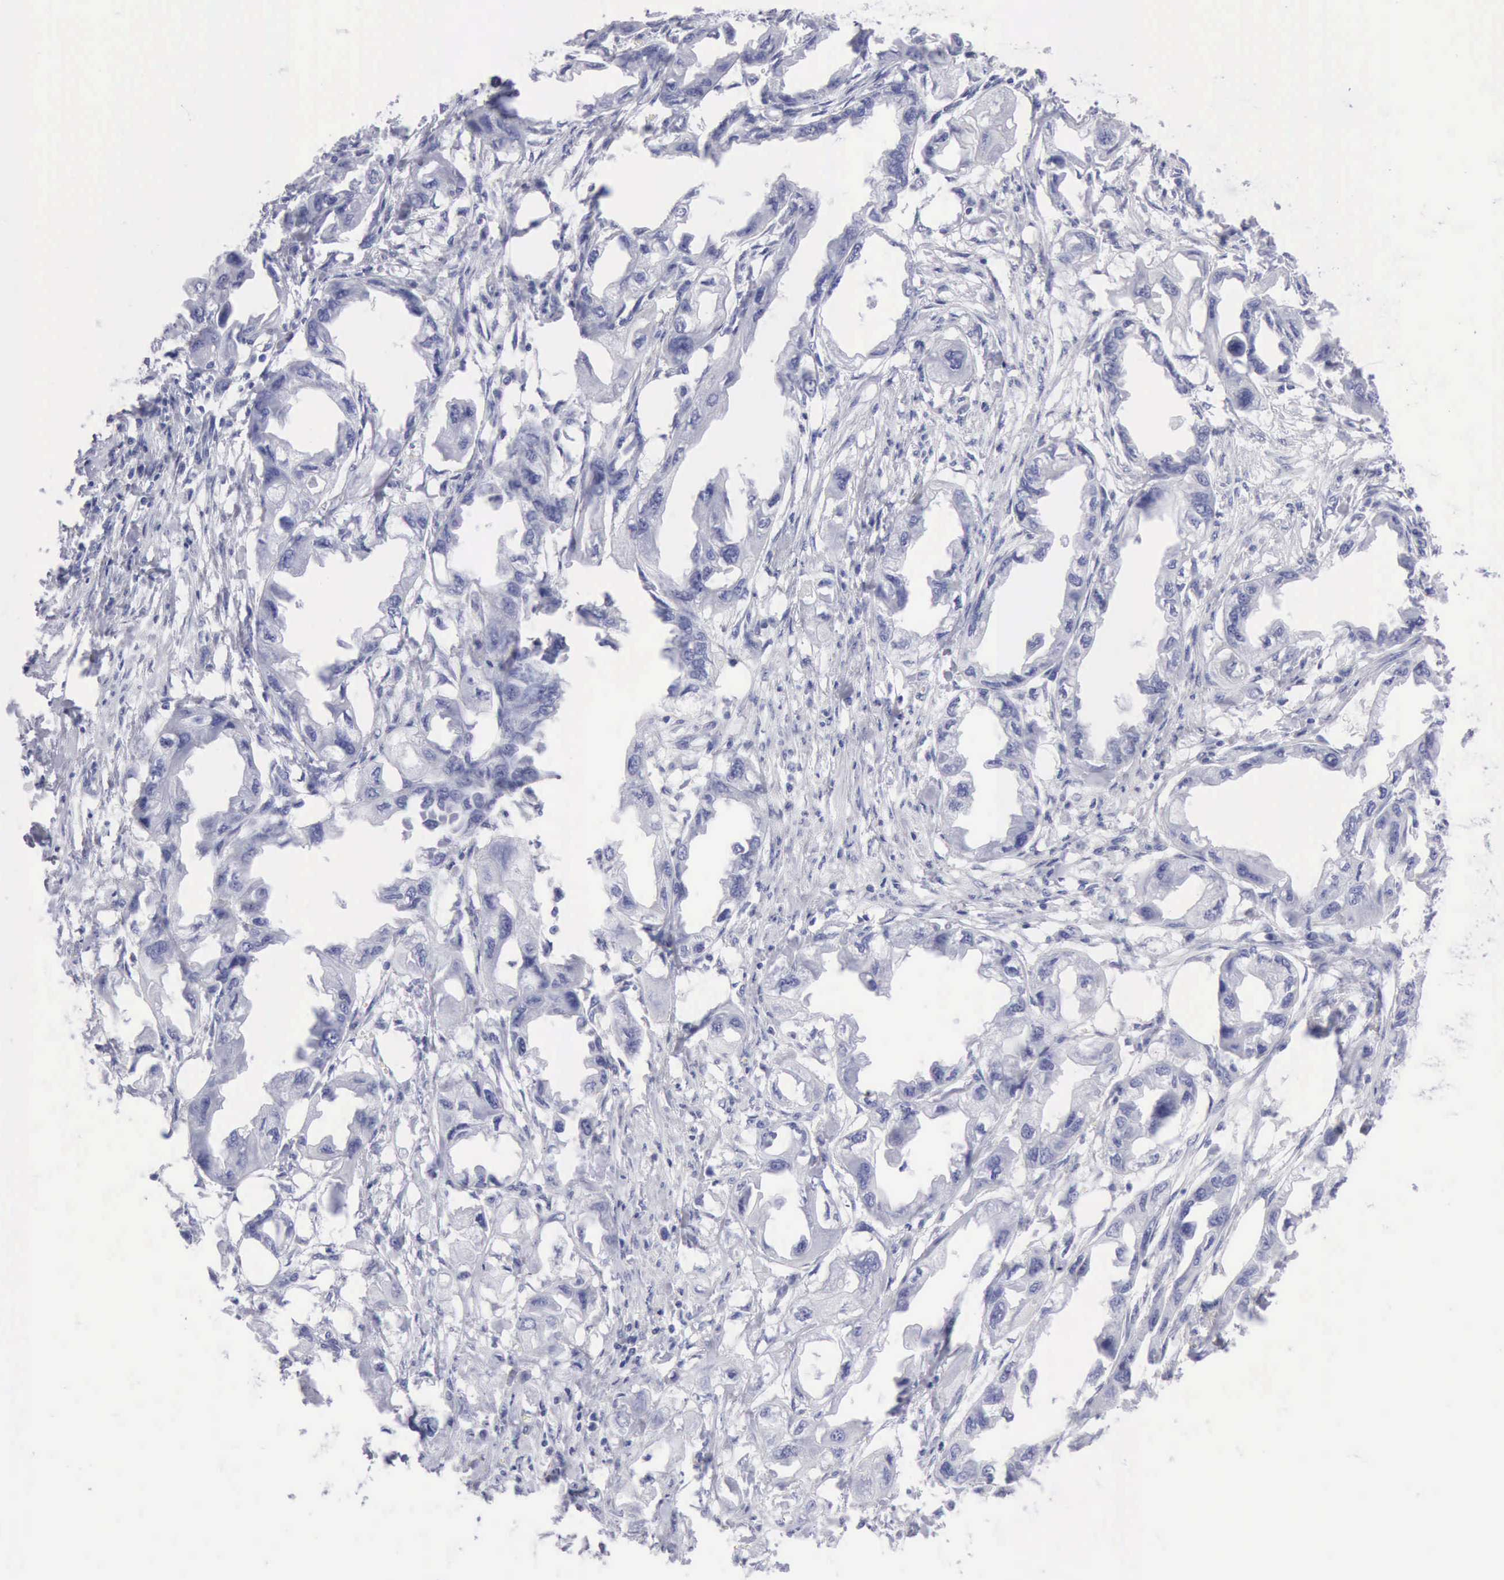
{"staining": {"intensity": "negative", "quantity": "none", "location": "none"}, "tissue": "endometrial cancer", "cell_type": "Tumor cells", "image_type": "cancer", "snomed": [{"axis": "morphology", "description": "Adenocarcinoma, NOS"}, {"axis": "topography", "description": "Endometrium"}], "caption": "Immunohistochemistry (IHC) micrograph of endometrial cancer (adenocarcinoma) stained for a protein (brown), which exhibits no staining in tumor cells.", "gene": "ANGEL1", "patient": {"sex": "female", "age": 67}}